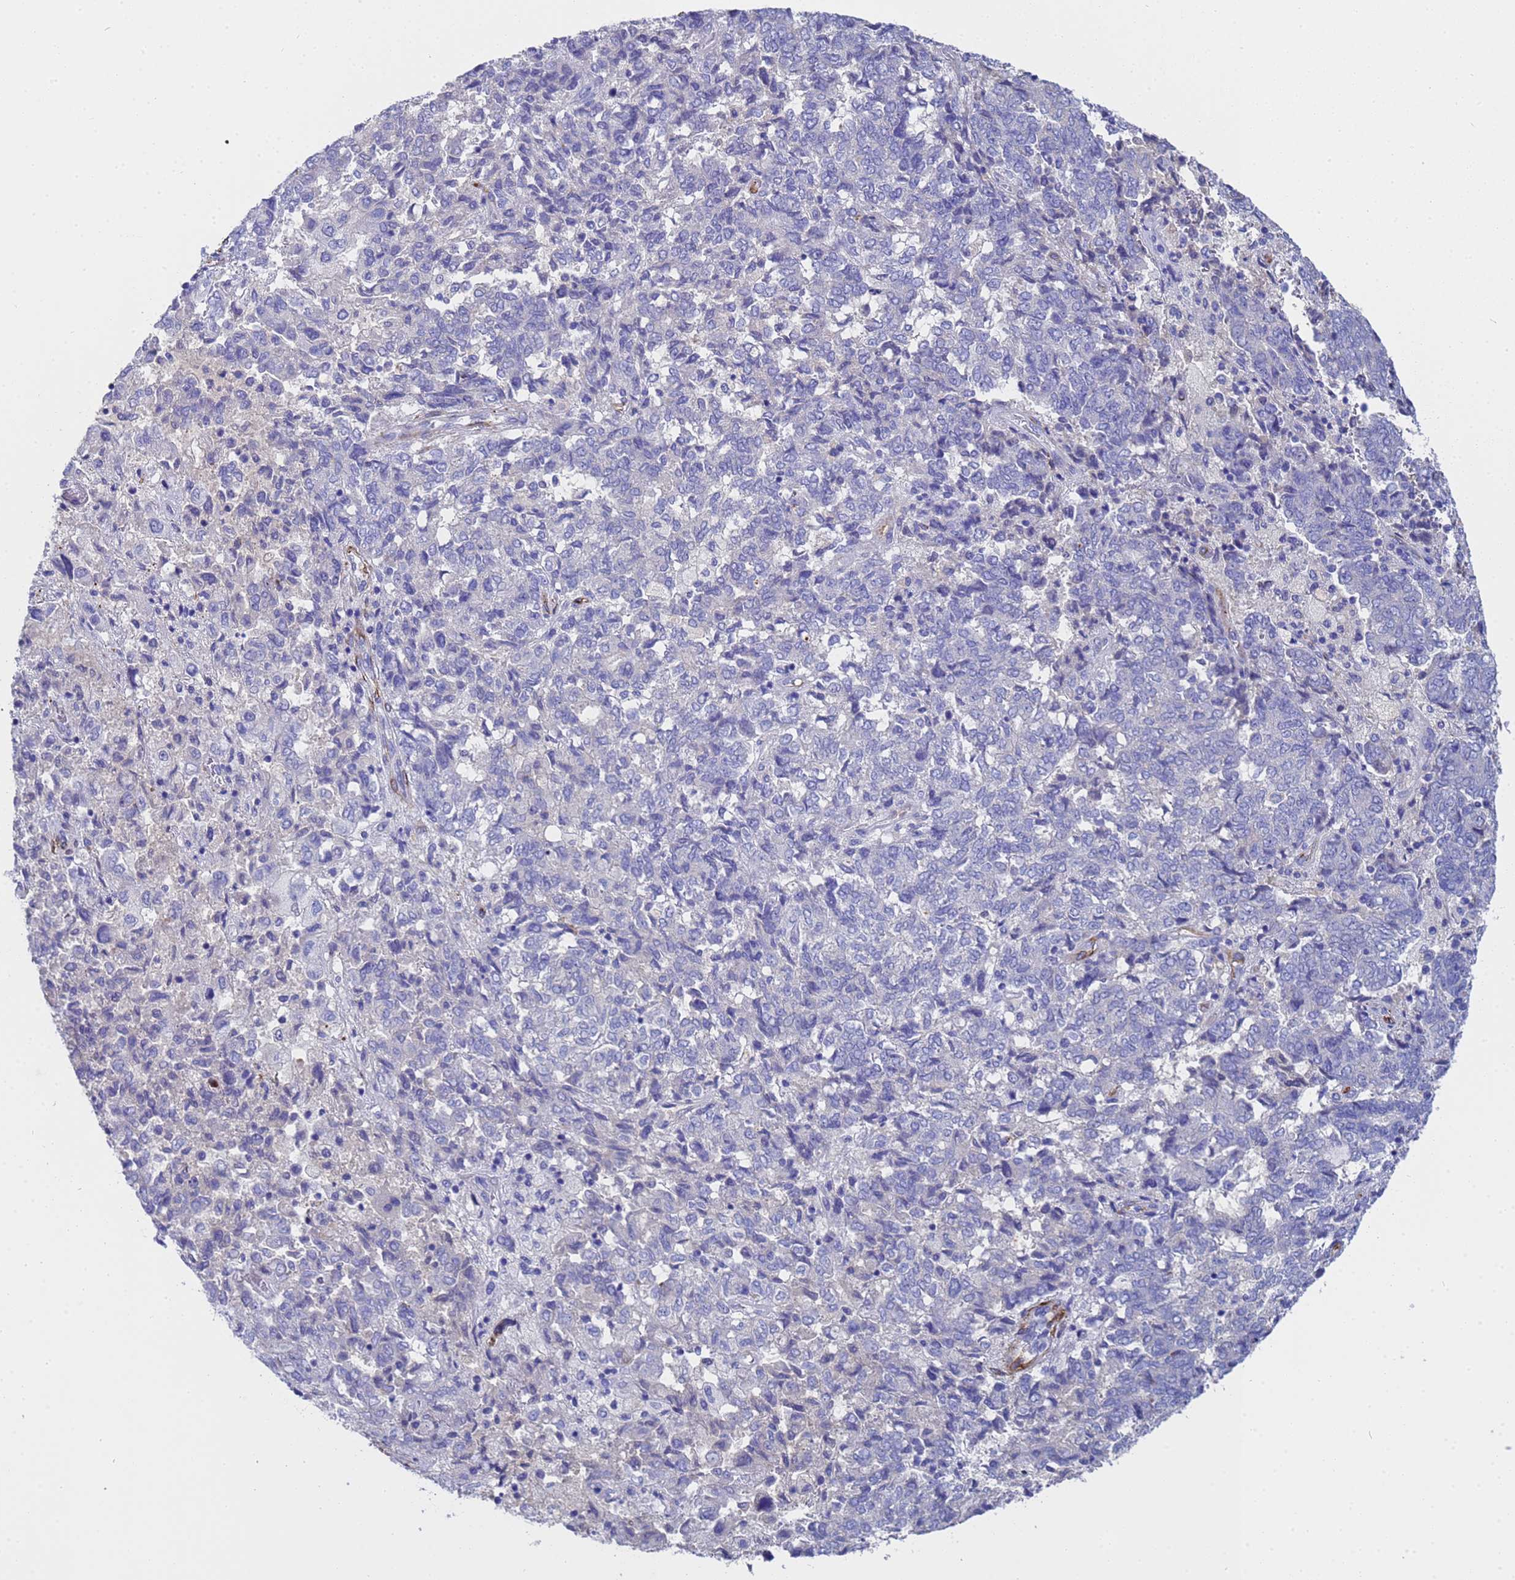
{"staining": {"intensity": "negative", "quantity": "none", "location": "none"}, "tissue": "endometrial cancer", "cell_type": "Tumor cells", "image_type": "cancer", "snomed": [{"axis": "morphology", "description": "Adenocarcinoma, NOS"}, {"axis": "topography", "description": "Endometrium"}], "caption": "Immunohistochemistry image of endometrial adenocarcinoma stained for a protein (brown), which exhibits no staining in tumor cells. (Stains: DAB (3,3'-diaminobenzidine) immunohistochemistry with hematoxylin counter stain, Microscopy: brightfield microscopy at high magnification).", "gene": "ADIPOQ", "patient": {"sex": "female", "age": 80}}